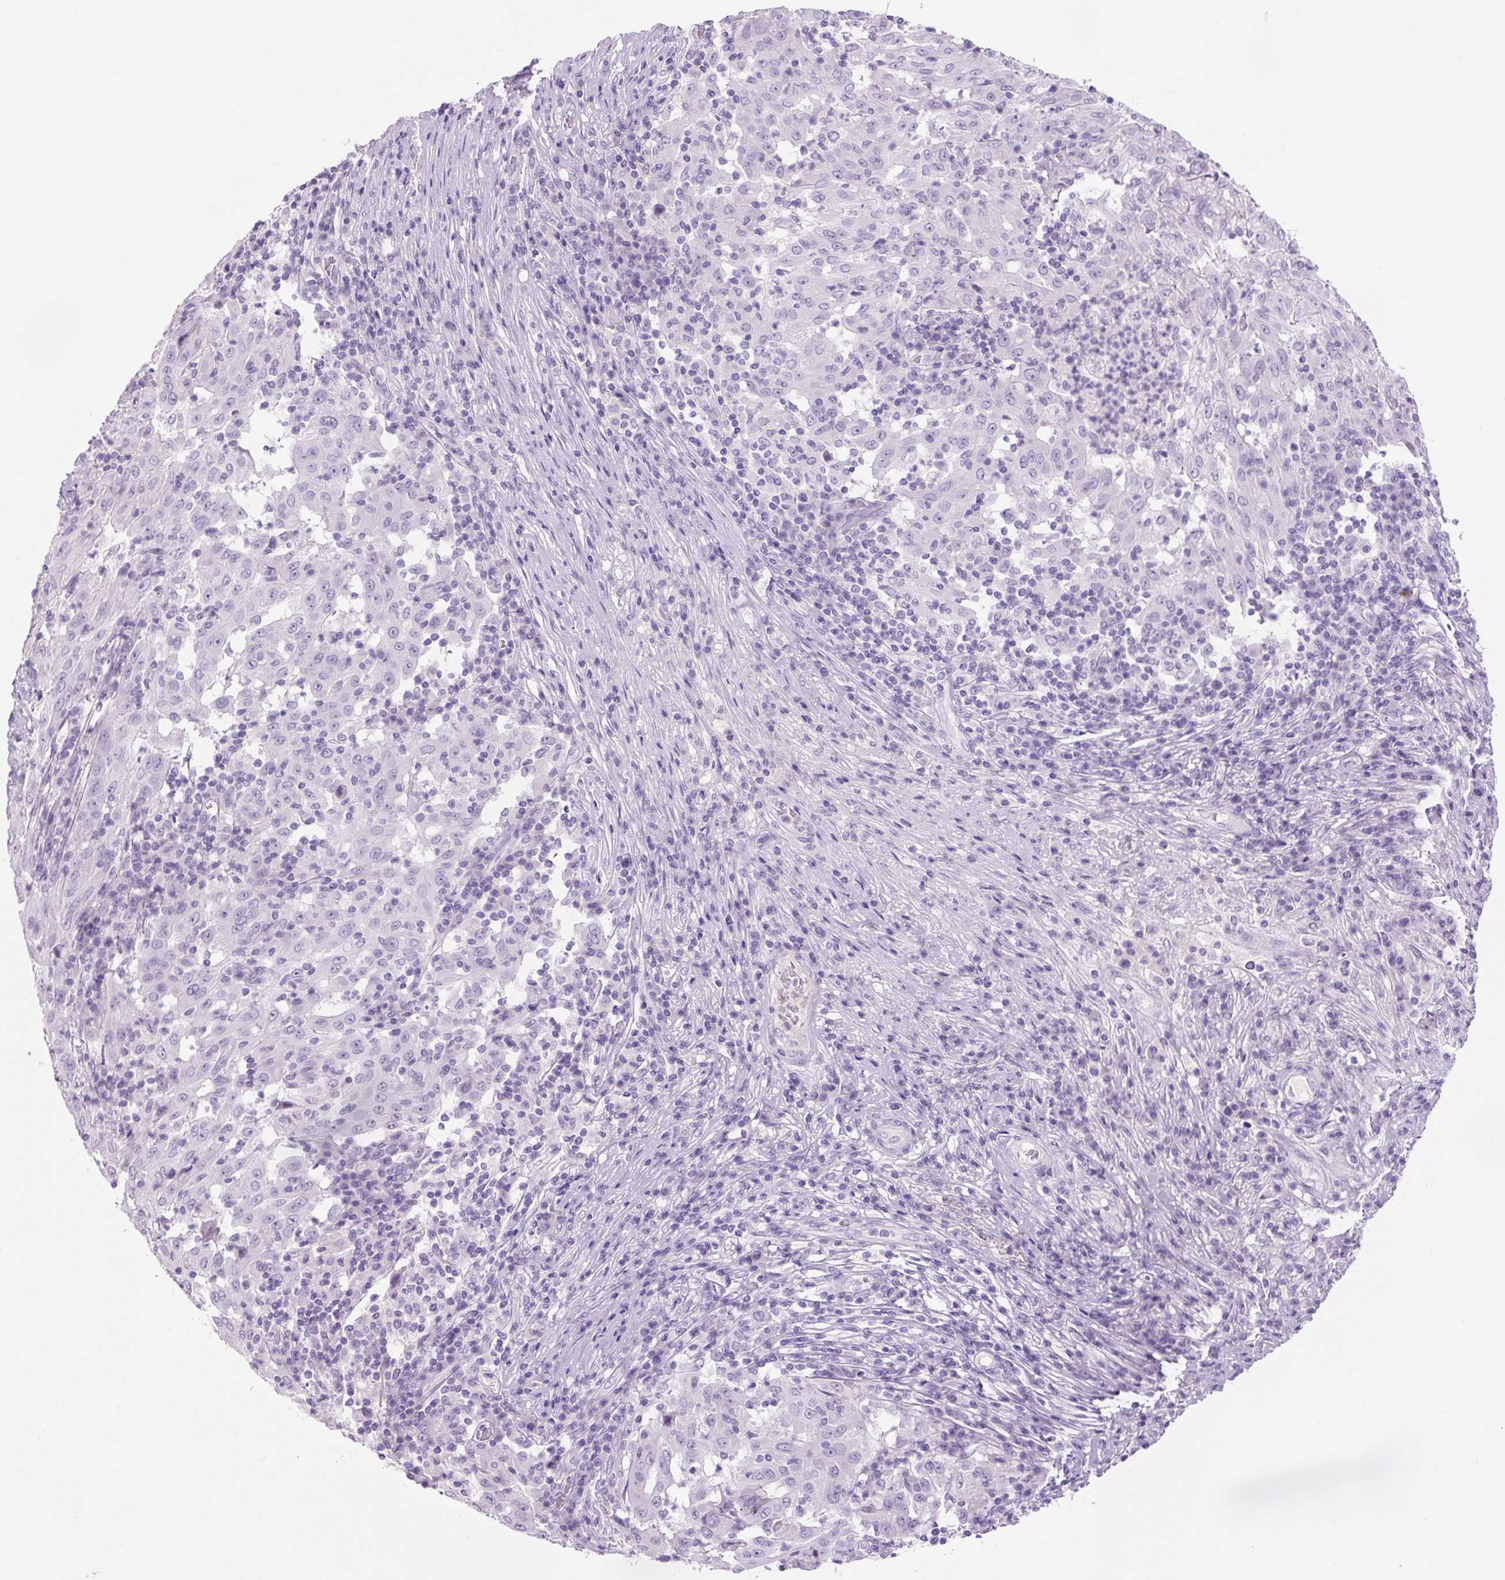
{"staining": {"intensity": "negative", "quantity": "none", "location": "none"}, "tissue": "pancreatic cancer", "cell_type": "Tumor cells", "image_type": "cancer", "snomed": [{"axis": "morphology", "description": "Adenocarcinoma, NOS"}, {"axis": "topography", "description": "Pancreas"}], "caption": "DAB immunohistochemical staining of human pancreatic cancer exhibits no significant expression in tumor cells.", "gene": "PRRT1", "patient": {"sex": "male", "age": 63}}